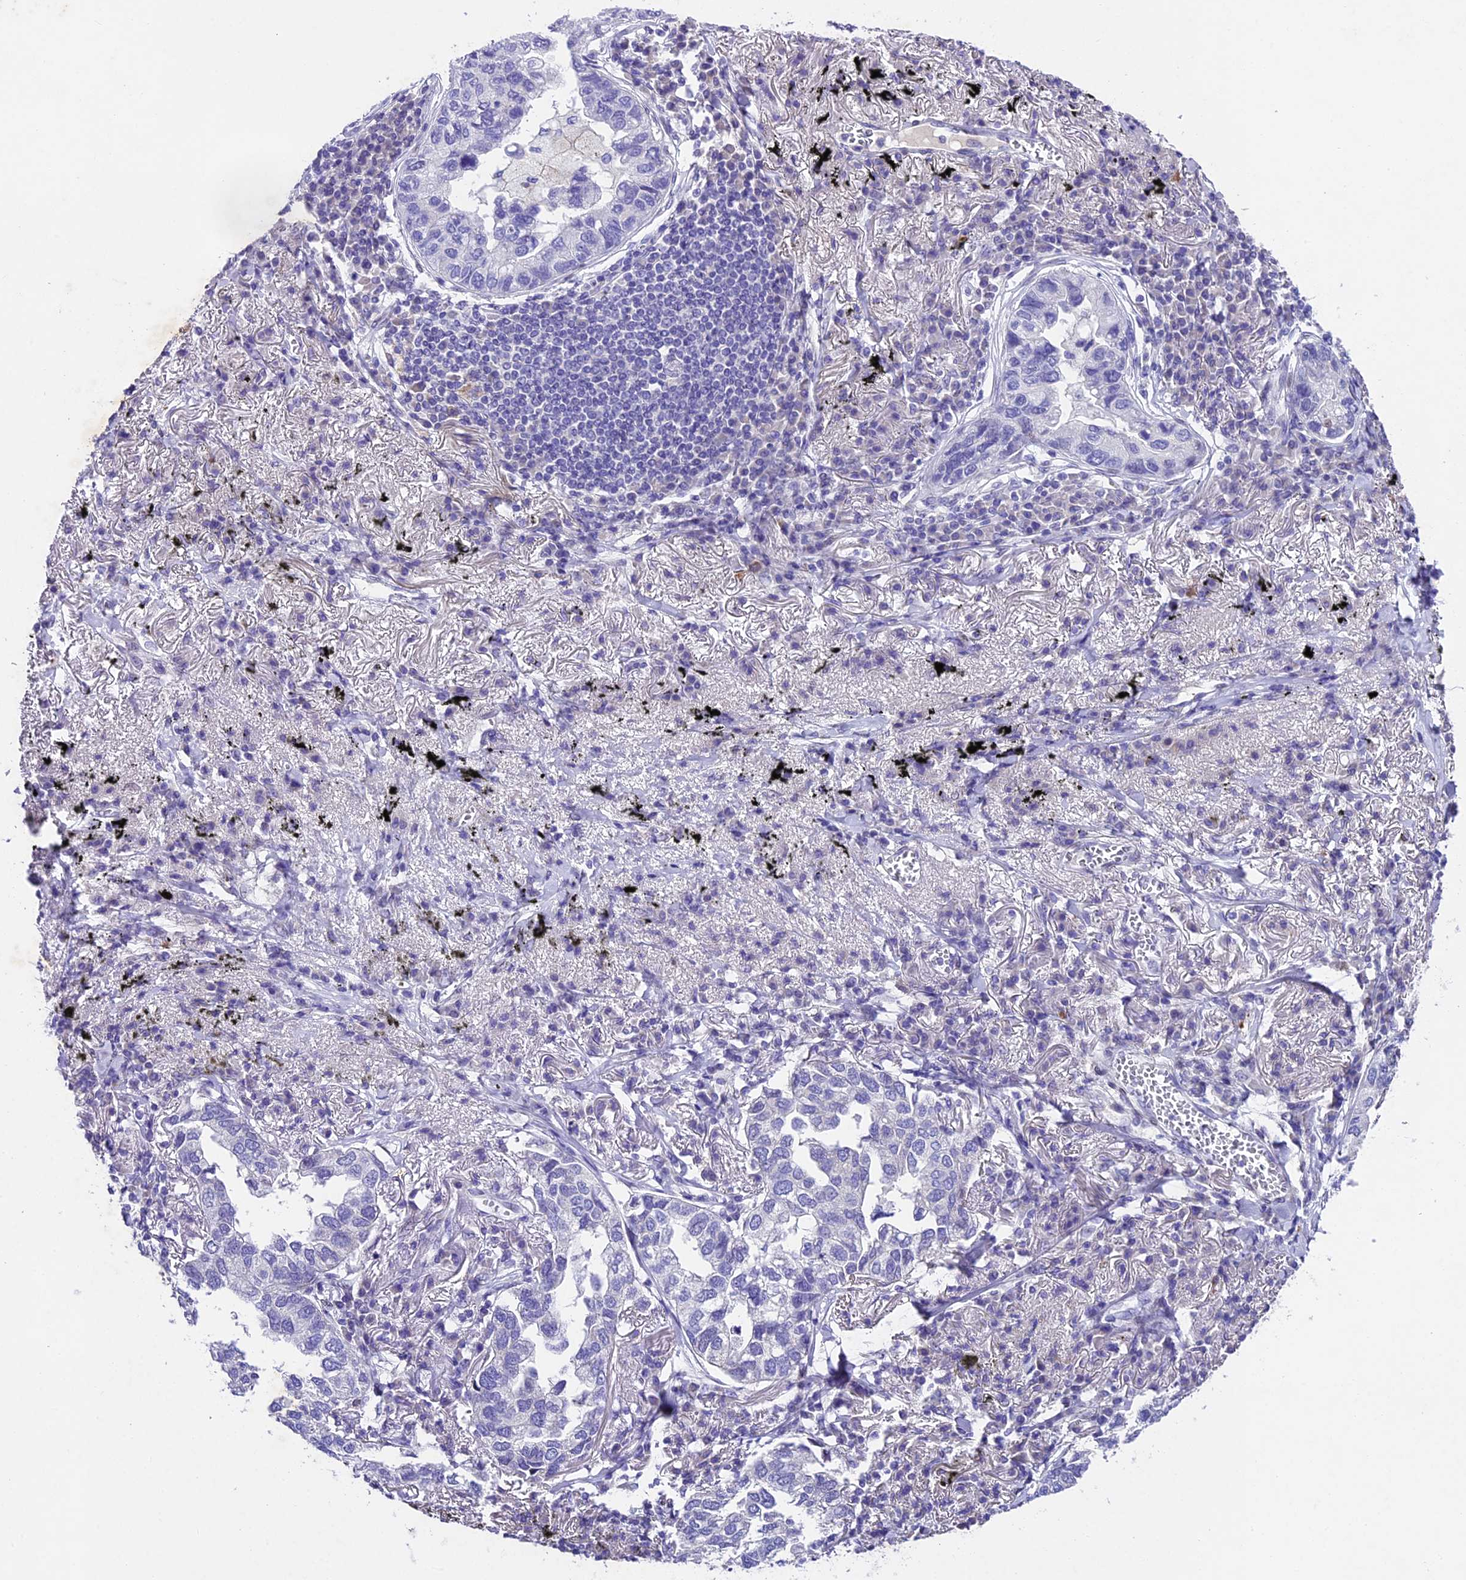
{"staining": {"intensity": "negative", "quantity": "none", "location": "none"}, "tissue": "lung cancer", "cell_type": "Tumor cells", "image_type": "cancer", "snomed": [{"axis": "morphology", "description": "Adenocarcinoma, NOS"}, {"axis": "topography", "description": "Lung"}], "caption": "Image shows no protein staining in tumor cells of lung adenocarcinoma tissue.", "gene": "IFT140", "patient": {"sex": "male", "age": 65}}